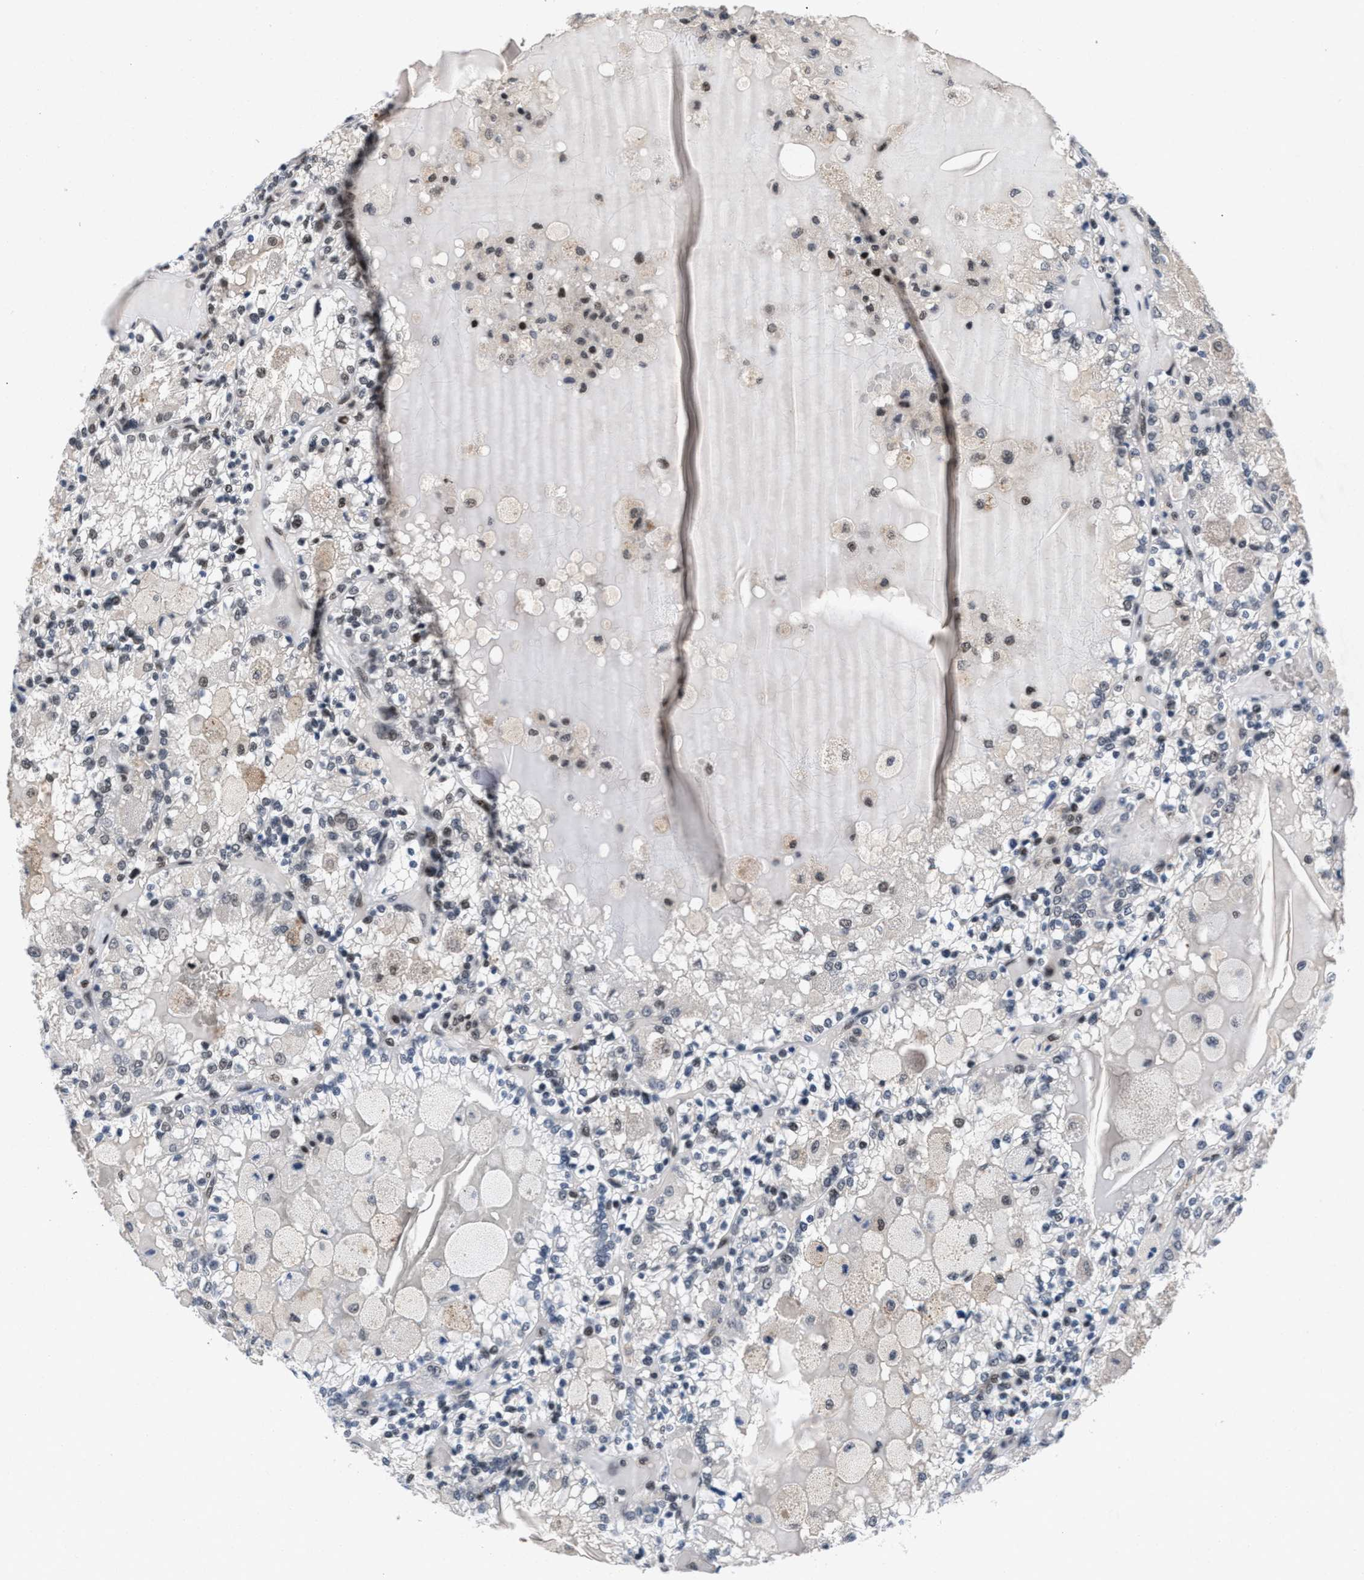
{"staining": {"intensity": "weak", "quantity": "<25%", "location": "nuclear"}, "tissue": "renal cancer", "cell_type": "Tumor cells", "image_type": "cancer", "snomed": [{"axis": "morphology", "description": "Adenocarcinoma, NOS"}, {"axis": "topography", "description": "Kidney"}], "caption": "Renal cancer stained for a protein using immunohistochemistry shows no expression tumor cells.", "gene": "WDR81", "patient": {"sex": "female", "age": 56}}